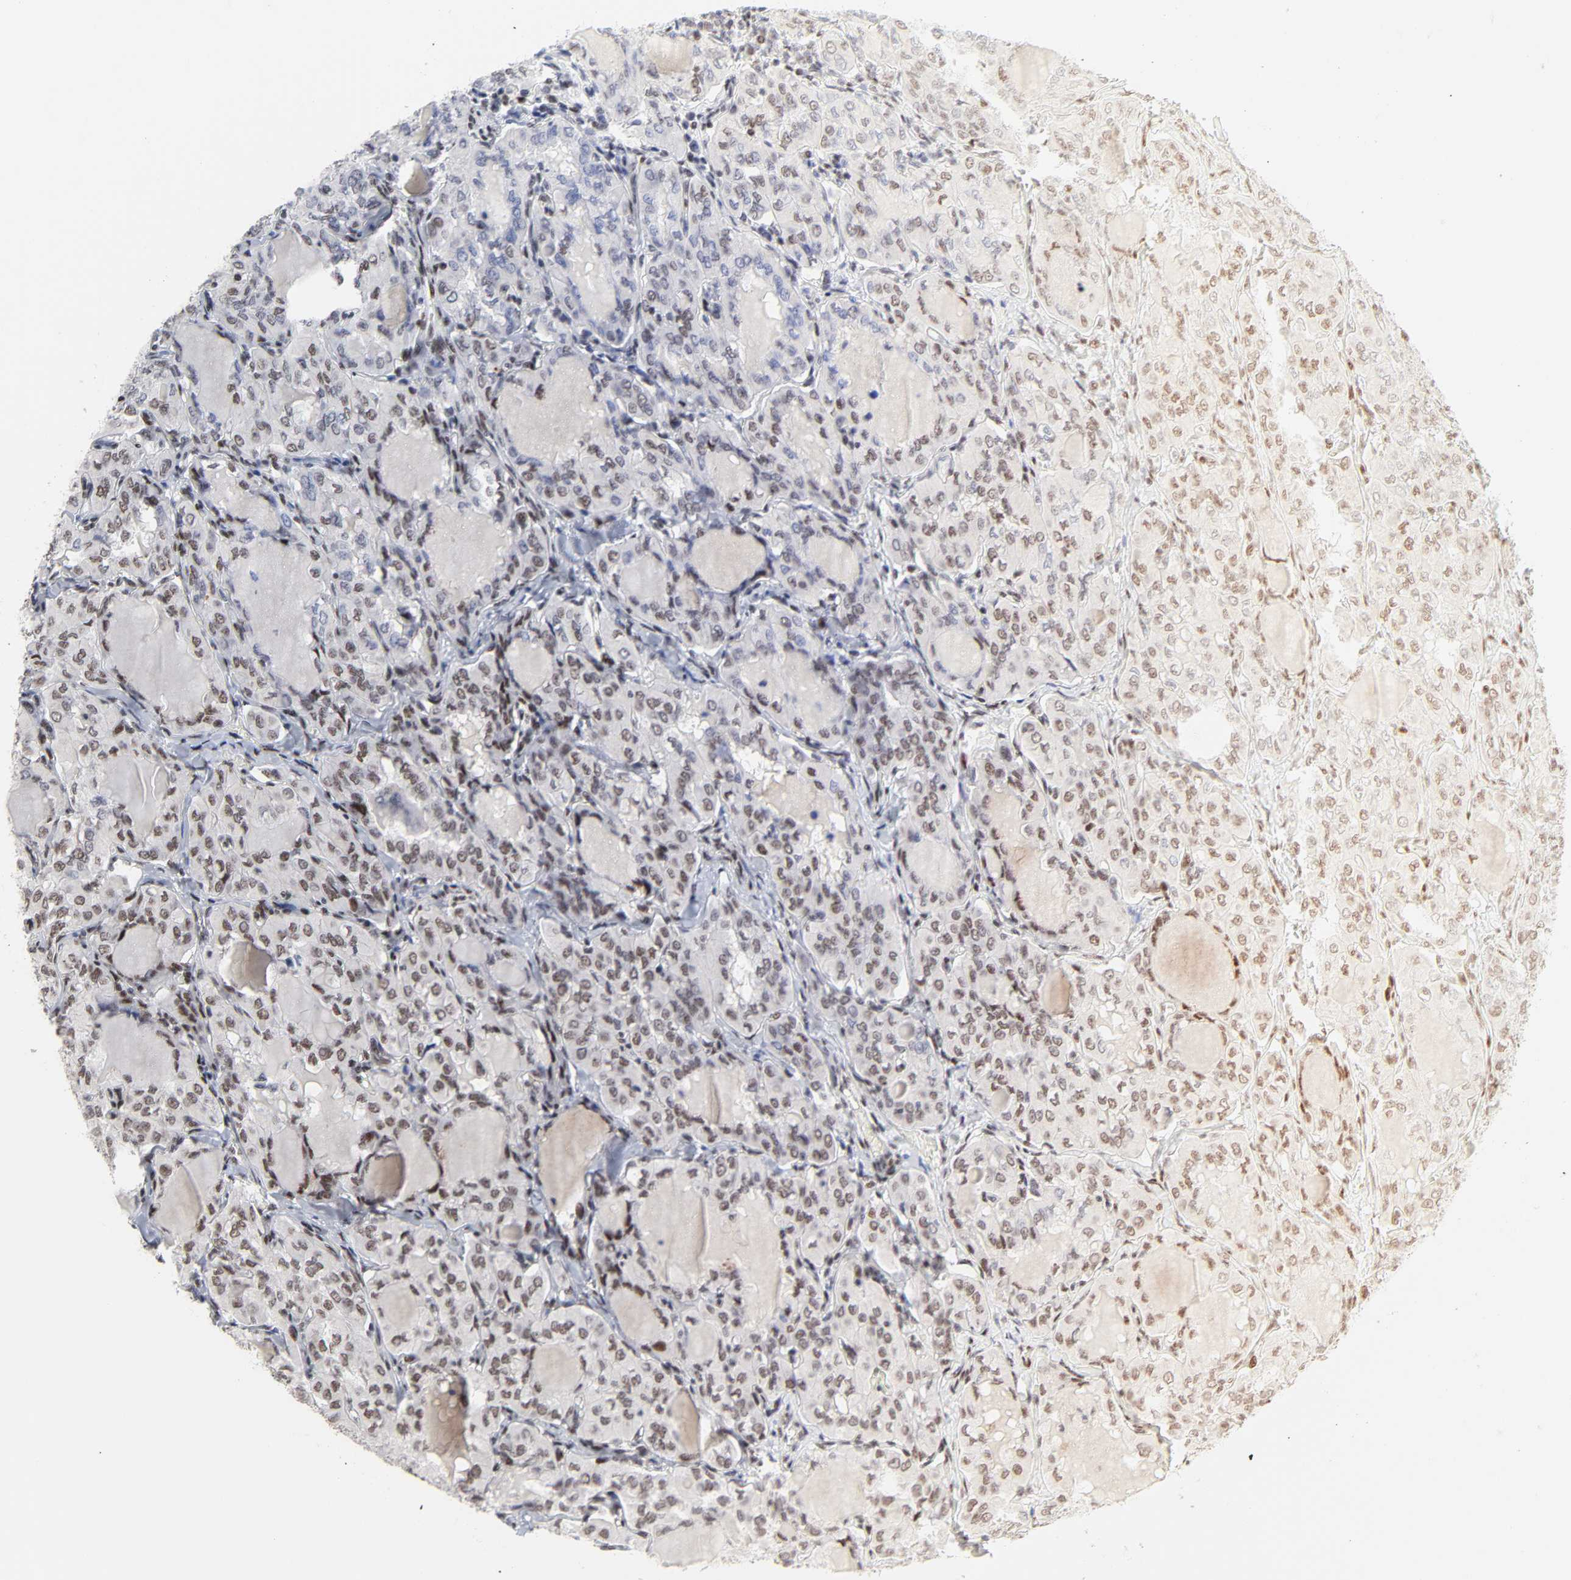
{"staining": {"intensity": "moderate", "quantity": ">75%", "location": "nuclear"}, "tissue": "thyroid cancer", "cell_type": "Tumor cells", "image_type": "cancer", "snomed": [{"axis": "morphology", "description": "Papillary adenocarcinoma, NOS"}, {"axis": "topography", "description": "Thyroid gland"}], "caption": "Papillary adenocarcinoma (thyroid) stained for a protein reveals moderate nuclear positivity in tumor cells. (IHC, brightfield microscopy, high magnification).", "gene": "CREBBP", "patient": {"sex": "male", "age": 20}}